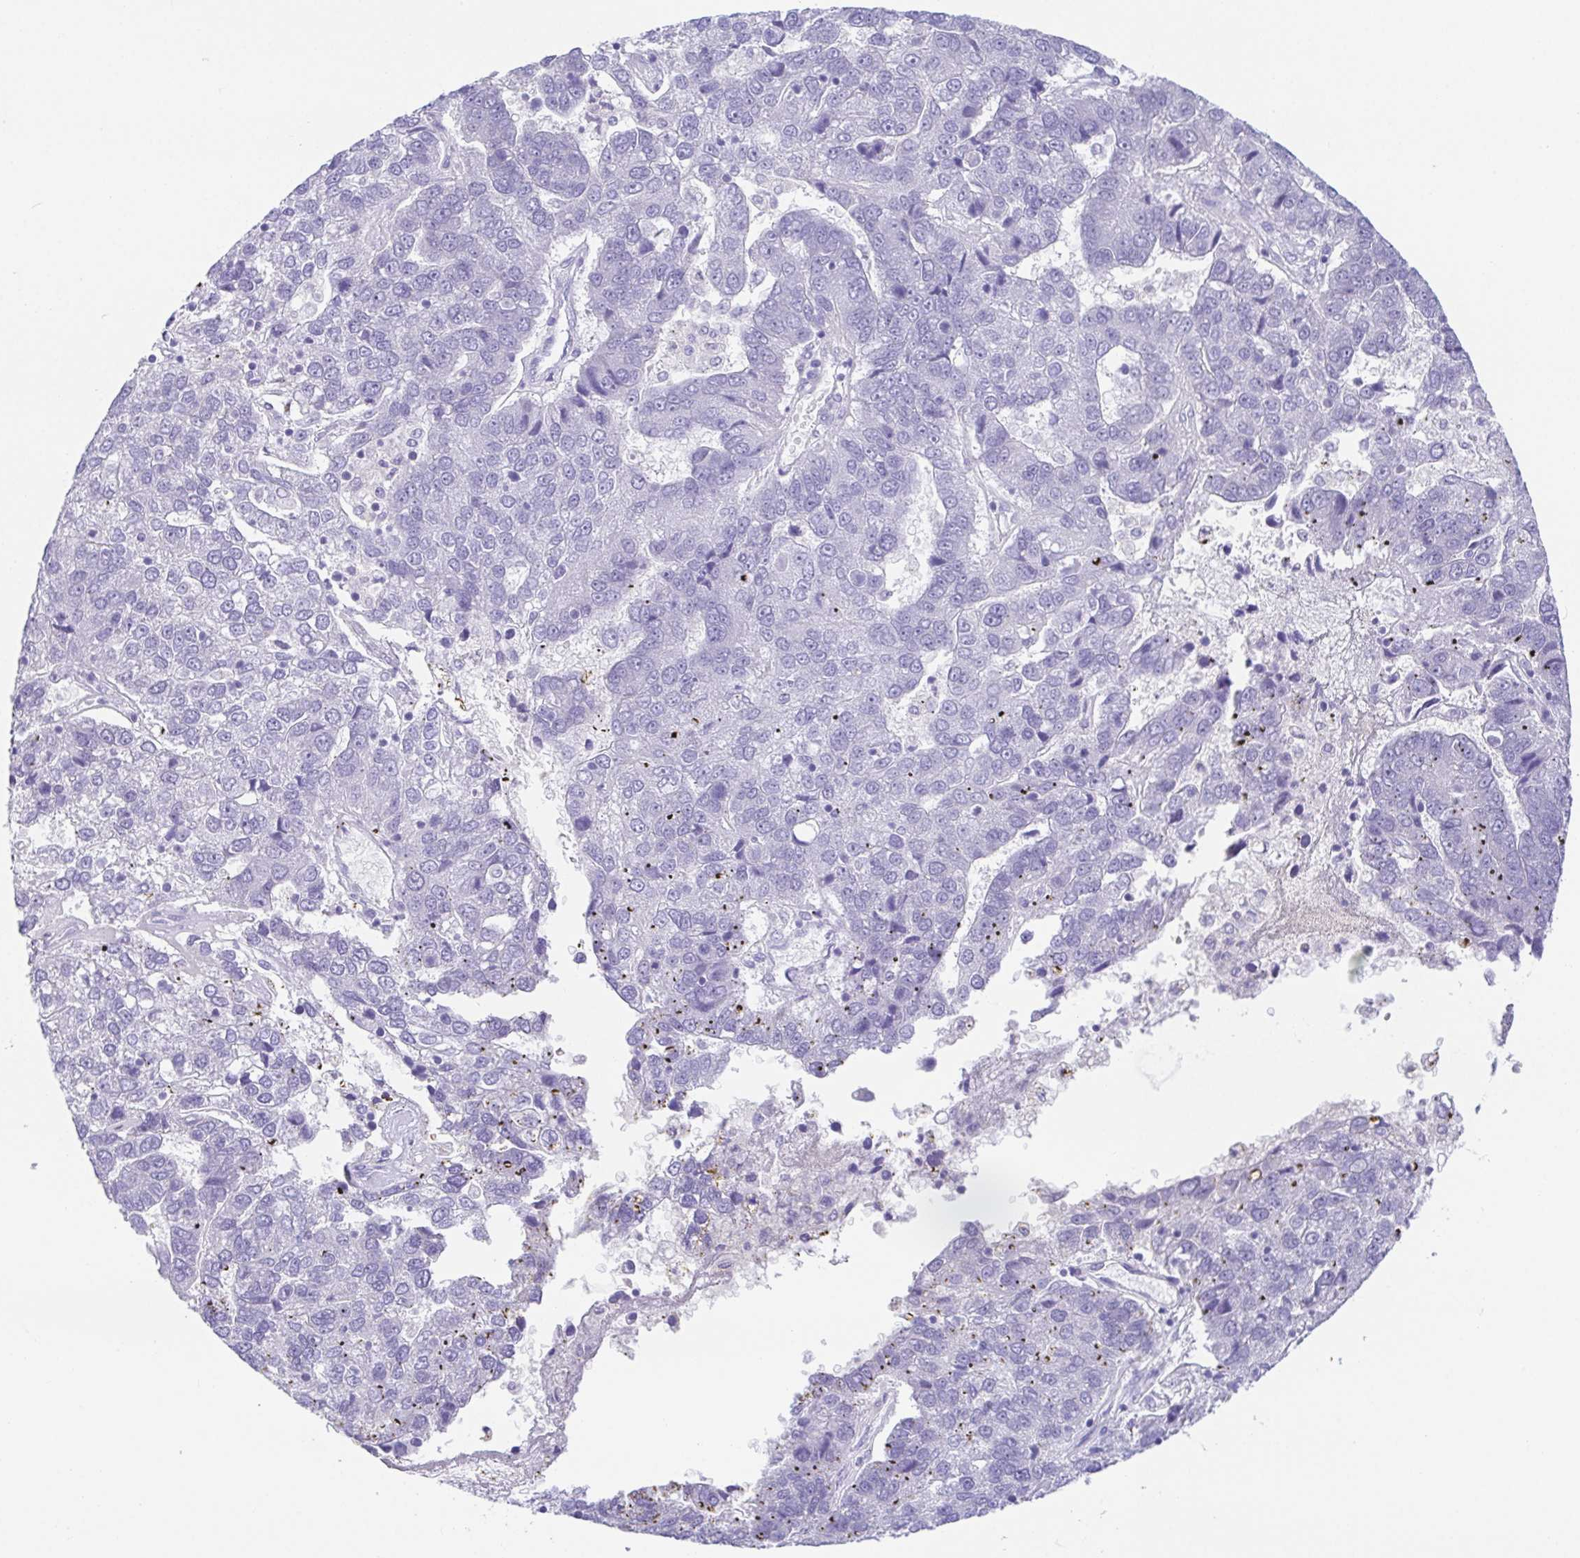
{"staining": {"intensity": "negative", "quantity": "none", "location": "none"}, "tissue": "pancreatic cancer", "cell_type": "Tumor cells", "image_type": "cancer", "snomed": [{"axis": "morphology", "description": "Adenocarcinoma, NOS"}, {"axis": "topography", "description": "Pancreas"}], "caption": "Immunohistochemical staining of human adenocarcinoma (pancreatic) shows no significant staining in tumor cells.", "gene": "HAPLN2", "patient": {"sex": "female", "age": 61}}